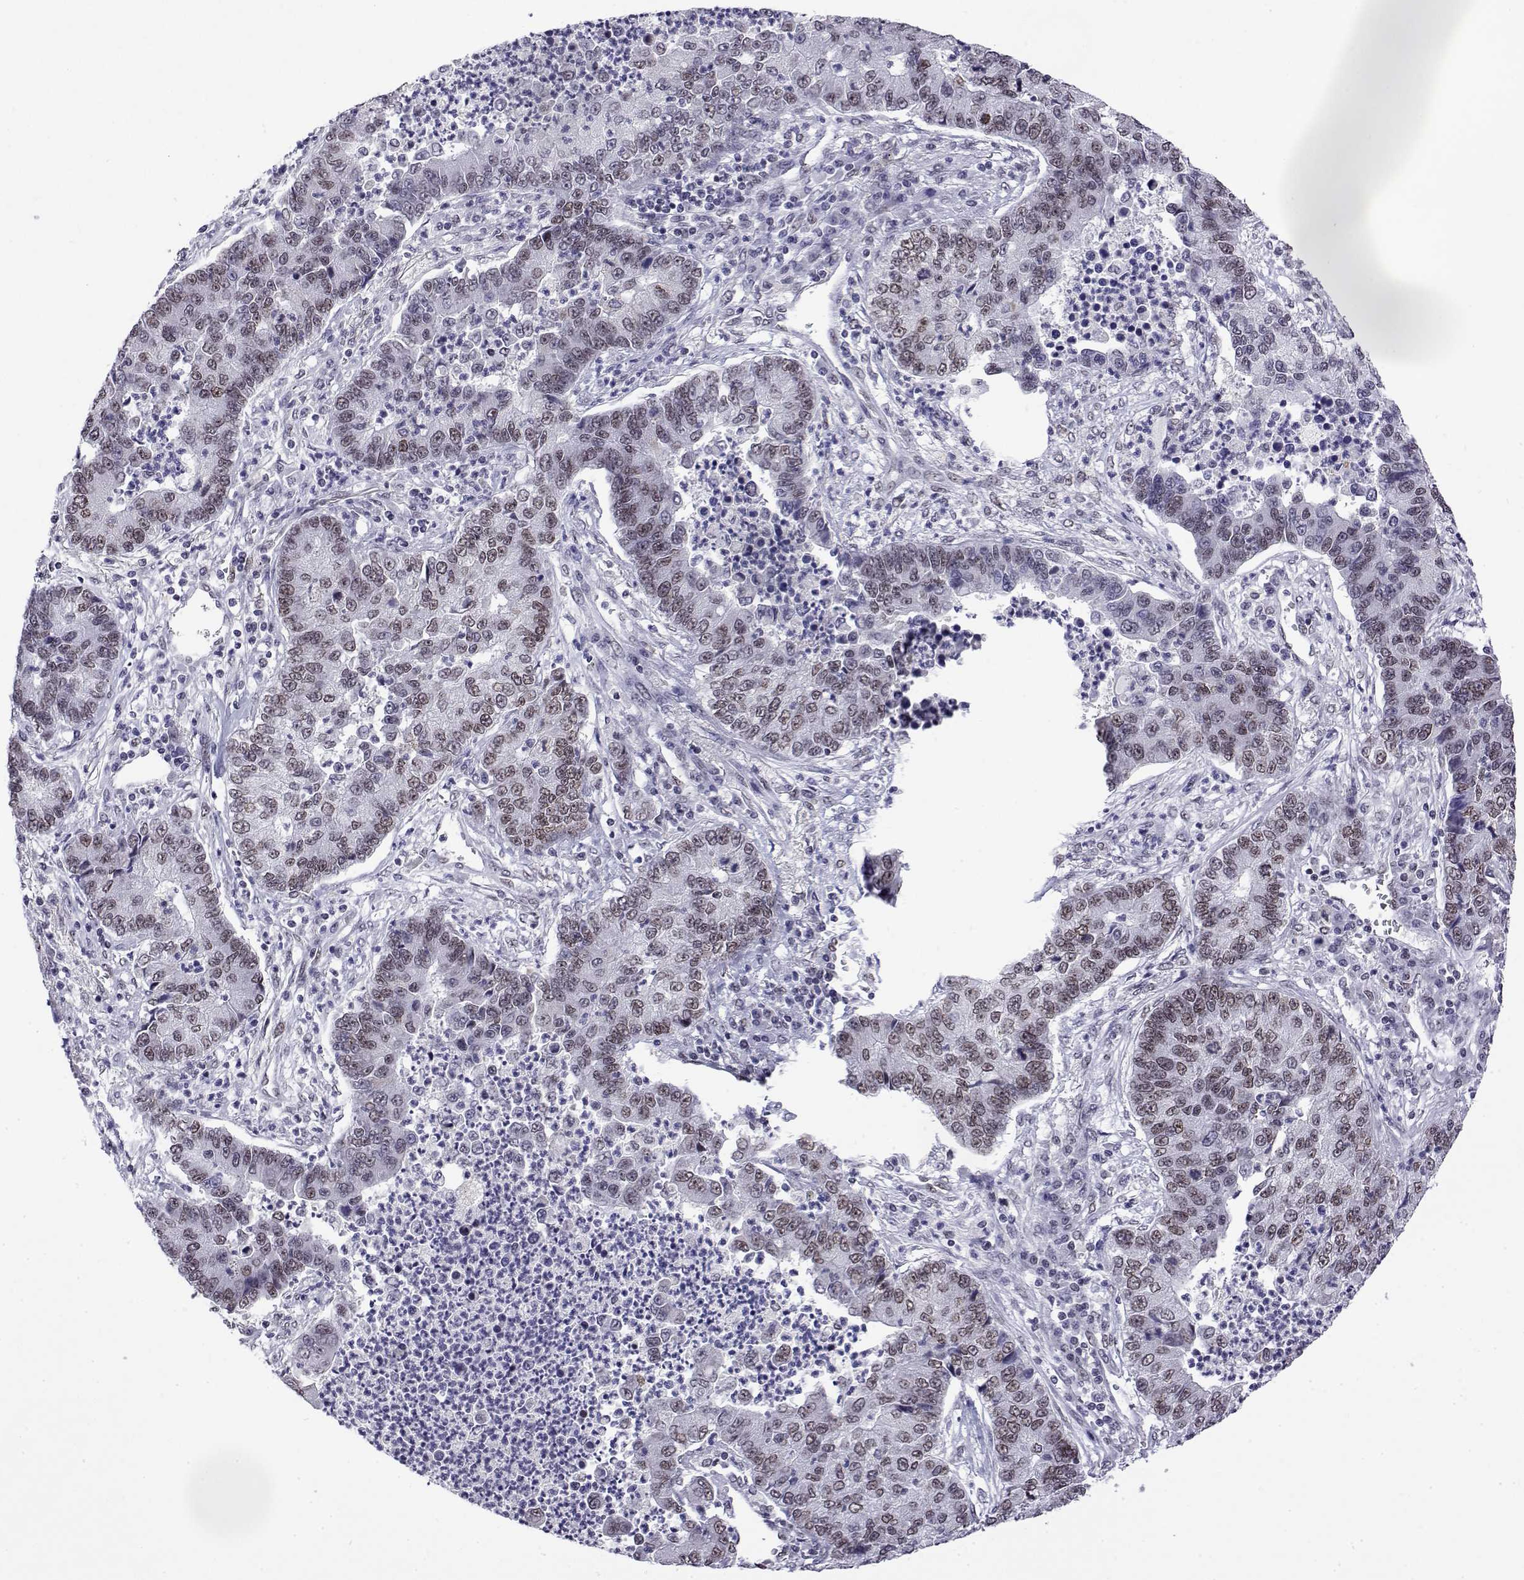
{"staining": {"intensity": "weak", "quantity": "25%-75%", "location": "nuclear"}, "tissue": "lung cancer", "cell_type": "Tumor cells", "image_type": "cancer", "snomed": [{"axis": "morphology", "description": "Adenocarcinoma, NOS"}, {"axis": "topography", "description": "Lung"}], "caption": "Lung cancer (adenocarcinoma) stained with DAB (3,3'-diaminobenzidine) IHC shows low levels of weak nuclear staining in approximately 25%-75% of tumor cells. (DAB (3,3'-diaminobenzidine) IHC, brown staining for protein, blue staining for nuclei).", "gene": "POLDIP3", "patient": {"sex": "female", "age": 57}}